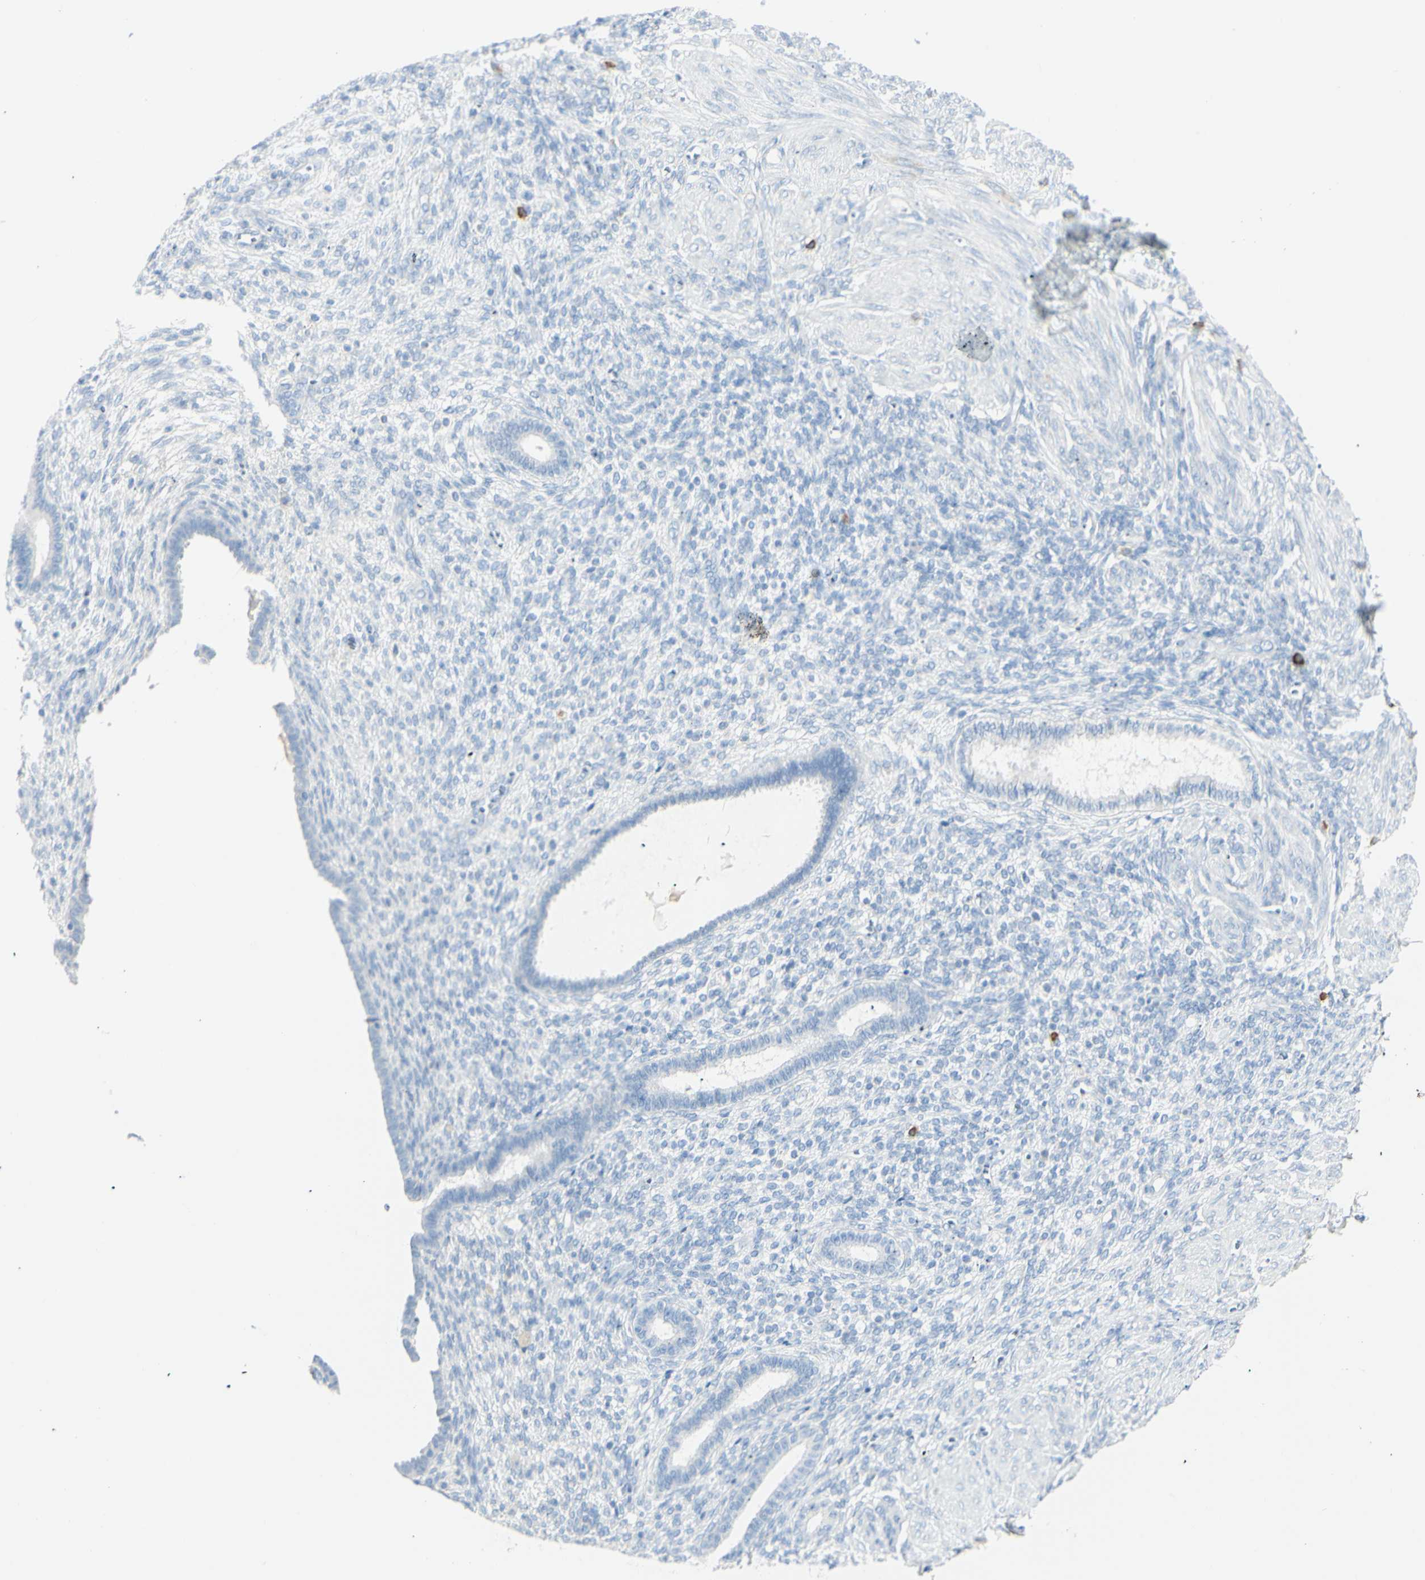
{"staining": {"intensity": "negative", "quantity": "none", "location": "none"}, "tissue": "endometrium", "cell_type": "Cells in endometrial stroma", "image_type": "normal", "snomed": [{"axis": "morphology", "description": "Normal tissue, NOS"}, {"axis": "topography", "description": "Endometrium"}], "caption": "High power microscopy photomicrograph of an immunohistochemistry (IHC) histopathology image of benign endometrium, revealing no significant positivity in cells in endometrial stroma.", "gene": "LETM1", "patient": {"sex": "female", "age": 72}}